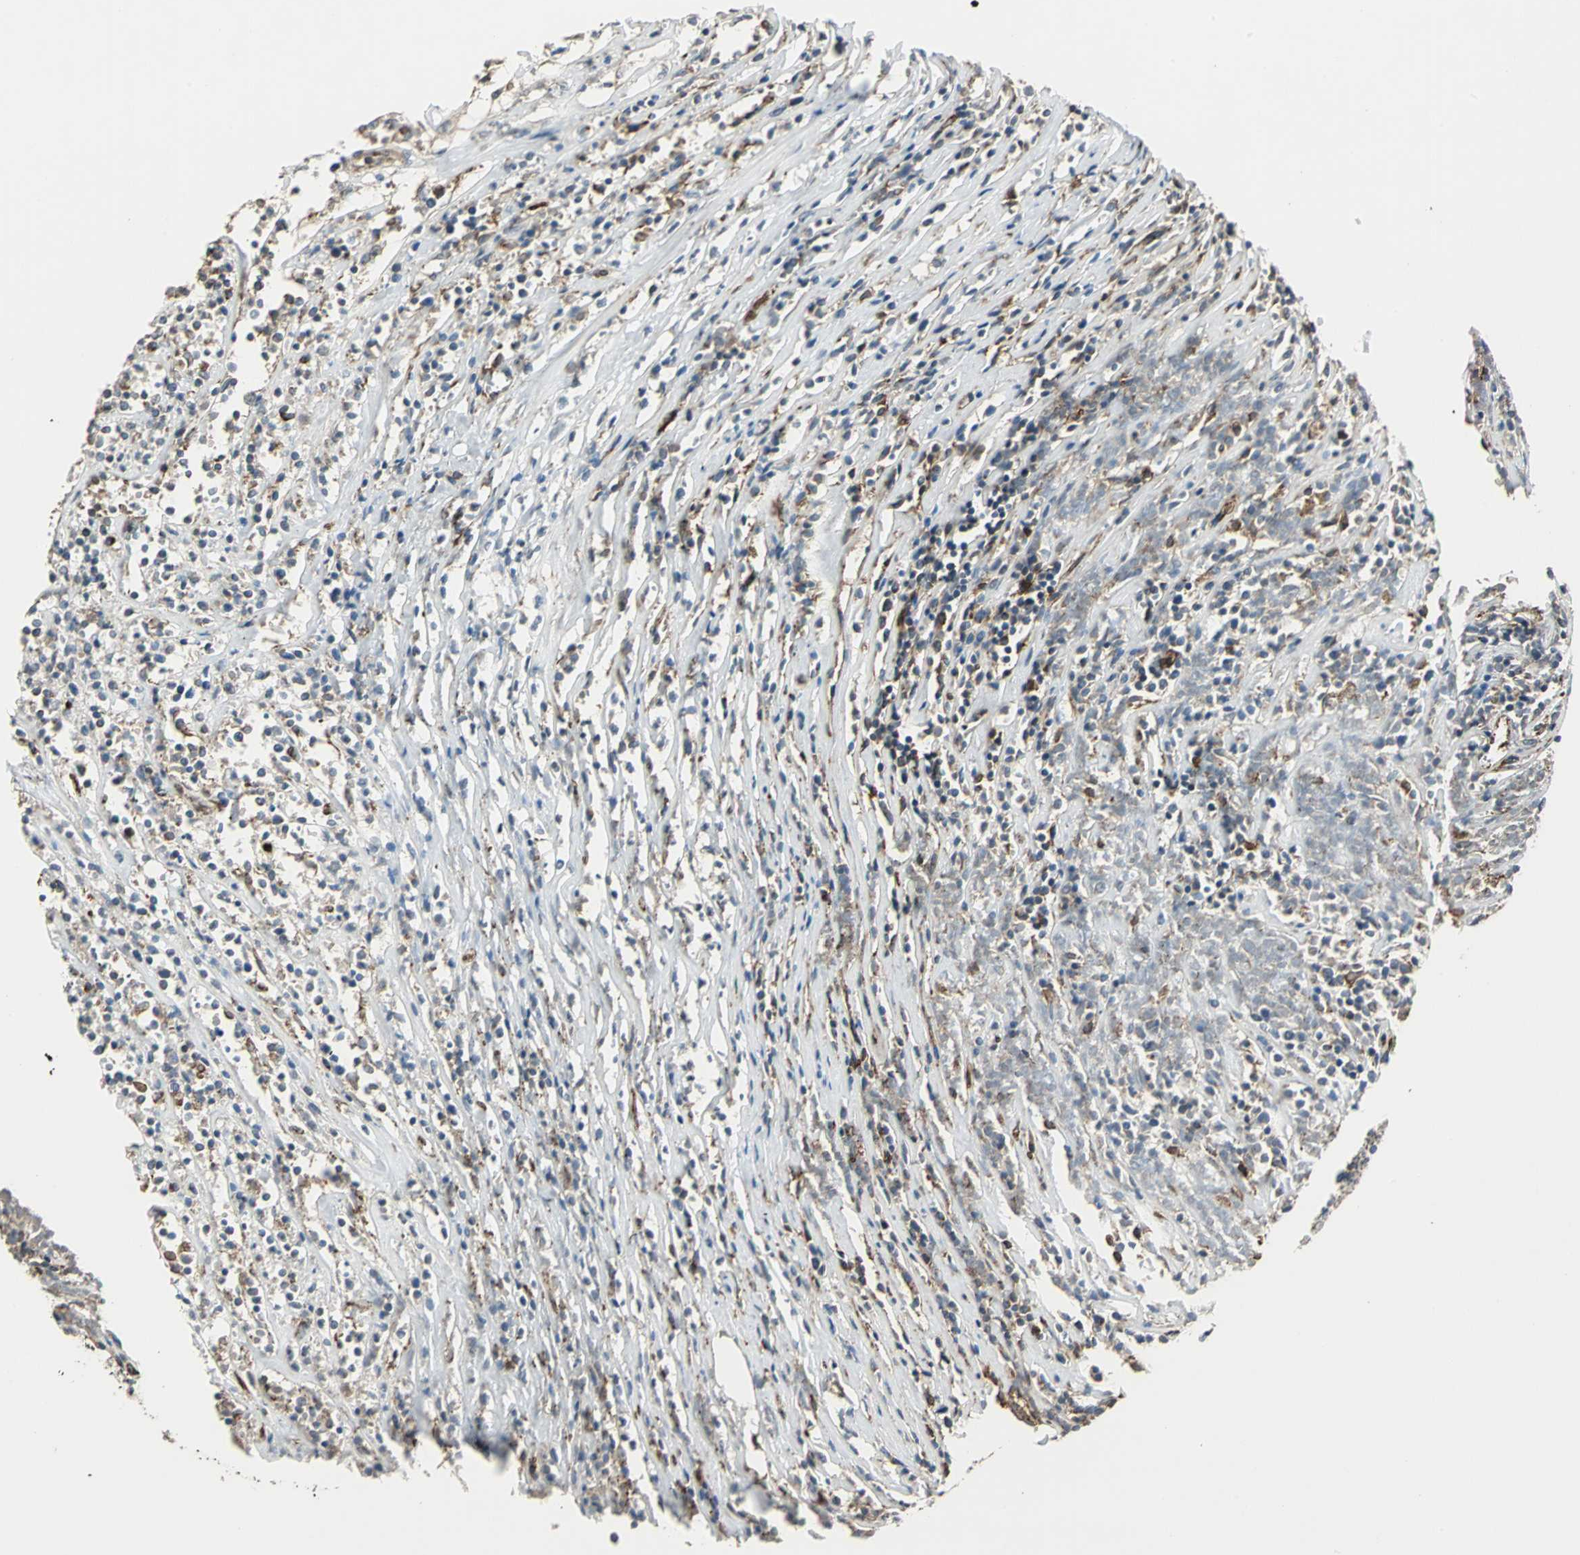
{"staining": {"intensity": "moderate", "quantity": "25%-75%", "location": "cytoplasmic/membranous"}, "tissue": "lymphoma", "cell_type": "Tumor cells", "image_type": "cancer", "snomed": [{"axis": "morphology", "description": "Malignant lymphoma, non-Hodgkin's type, High grade"}, {"axis": "topography", "description": "Lymph node"}], "caption": "This image exhibits IHC staining of human high-grade malignant lymphoma, non-Hodgkin's type, with medium moderate cytoplasmic/membranous staining in about 25%-75% of tumor cells.", "gene": "HTATIP2", "patient": {"sex": "female", "age": 73}}